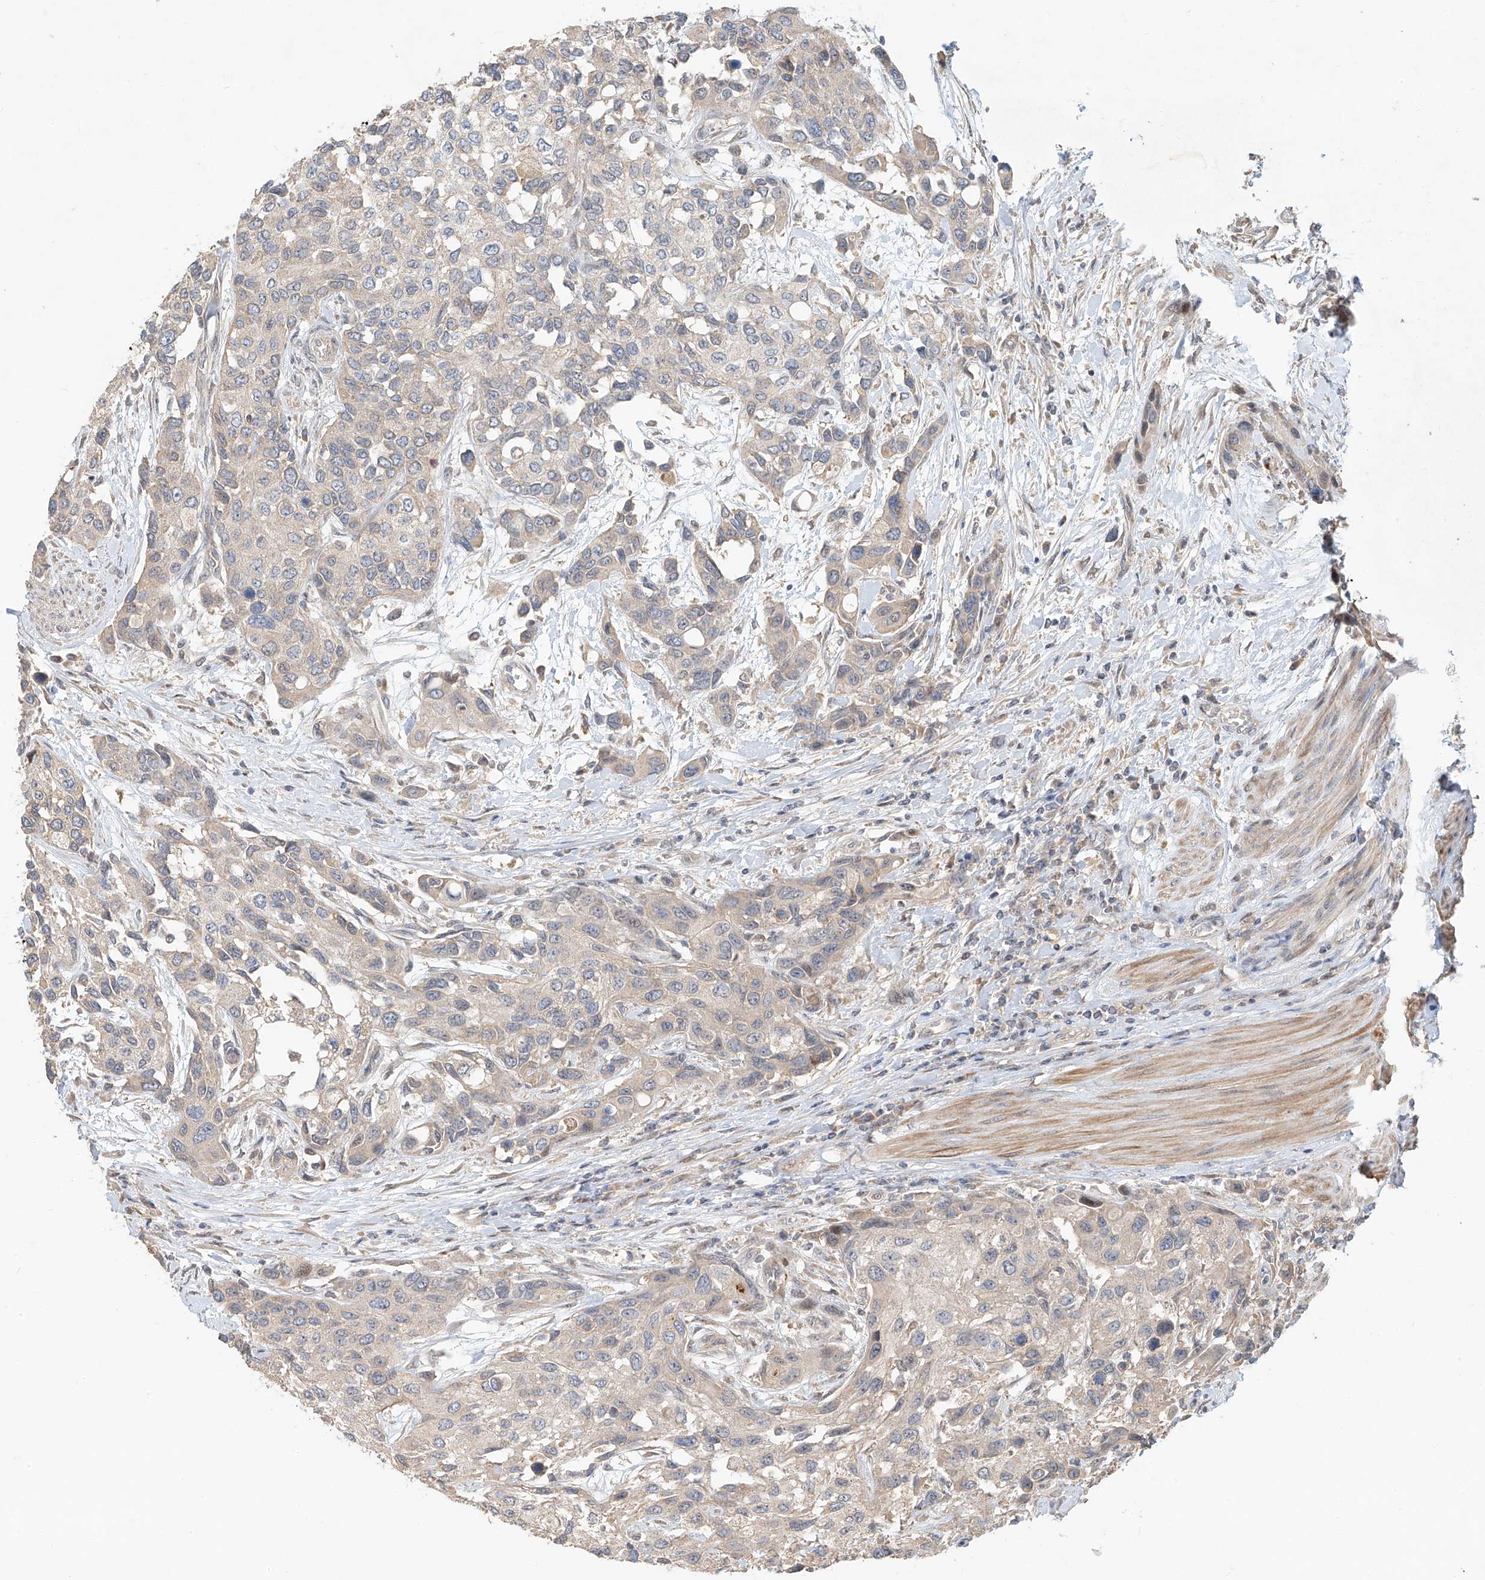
{"staining": {"intensity": "negative", "quantity": "none", "location": "none"}, "tissue": "urothelial cancer", "cell_type": "Tumor cells", "image_type": "cancer", "snomed": [{"axis": "morphology", "description": "Normal tissue, NOS"}, {"axis": "morphology", "description": "Urothelial carcinoma, High grade"}, {"axis": "topography", "description": "Vascular tissue"}, {"axis": "topography", "description": "Urinary bladder"}], "caption": "This is an immunohistochemistry (IHC) image of urothelial carcinoma (high-grade). There is no staining in tumor cells.", "gene": "TMEM61", "patient": {"sex": "female", "age": 56}}